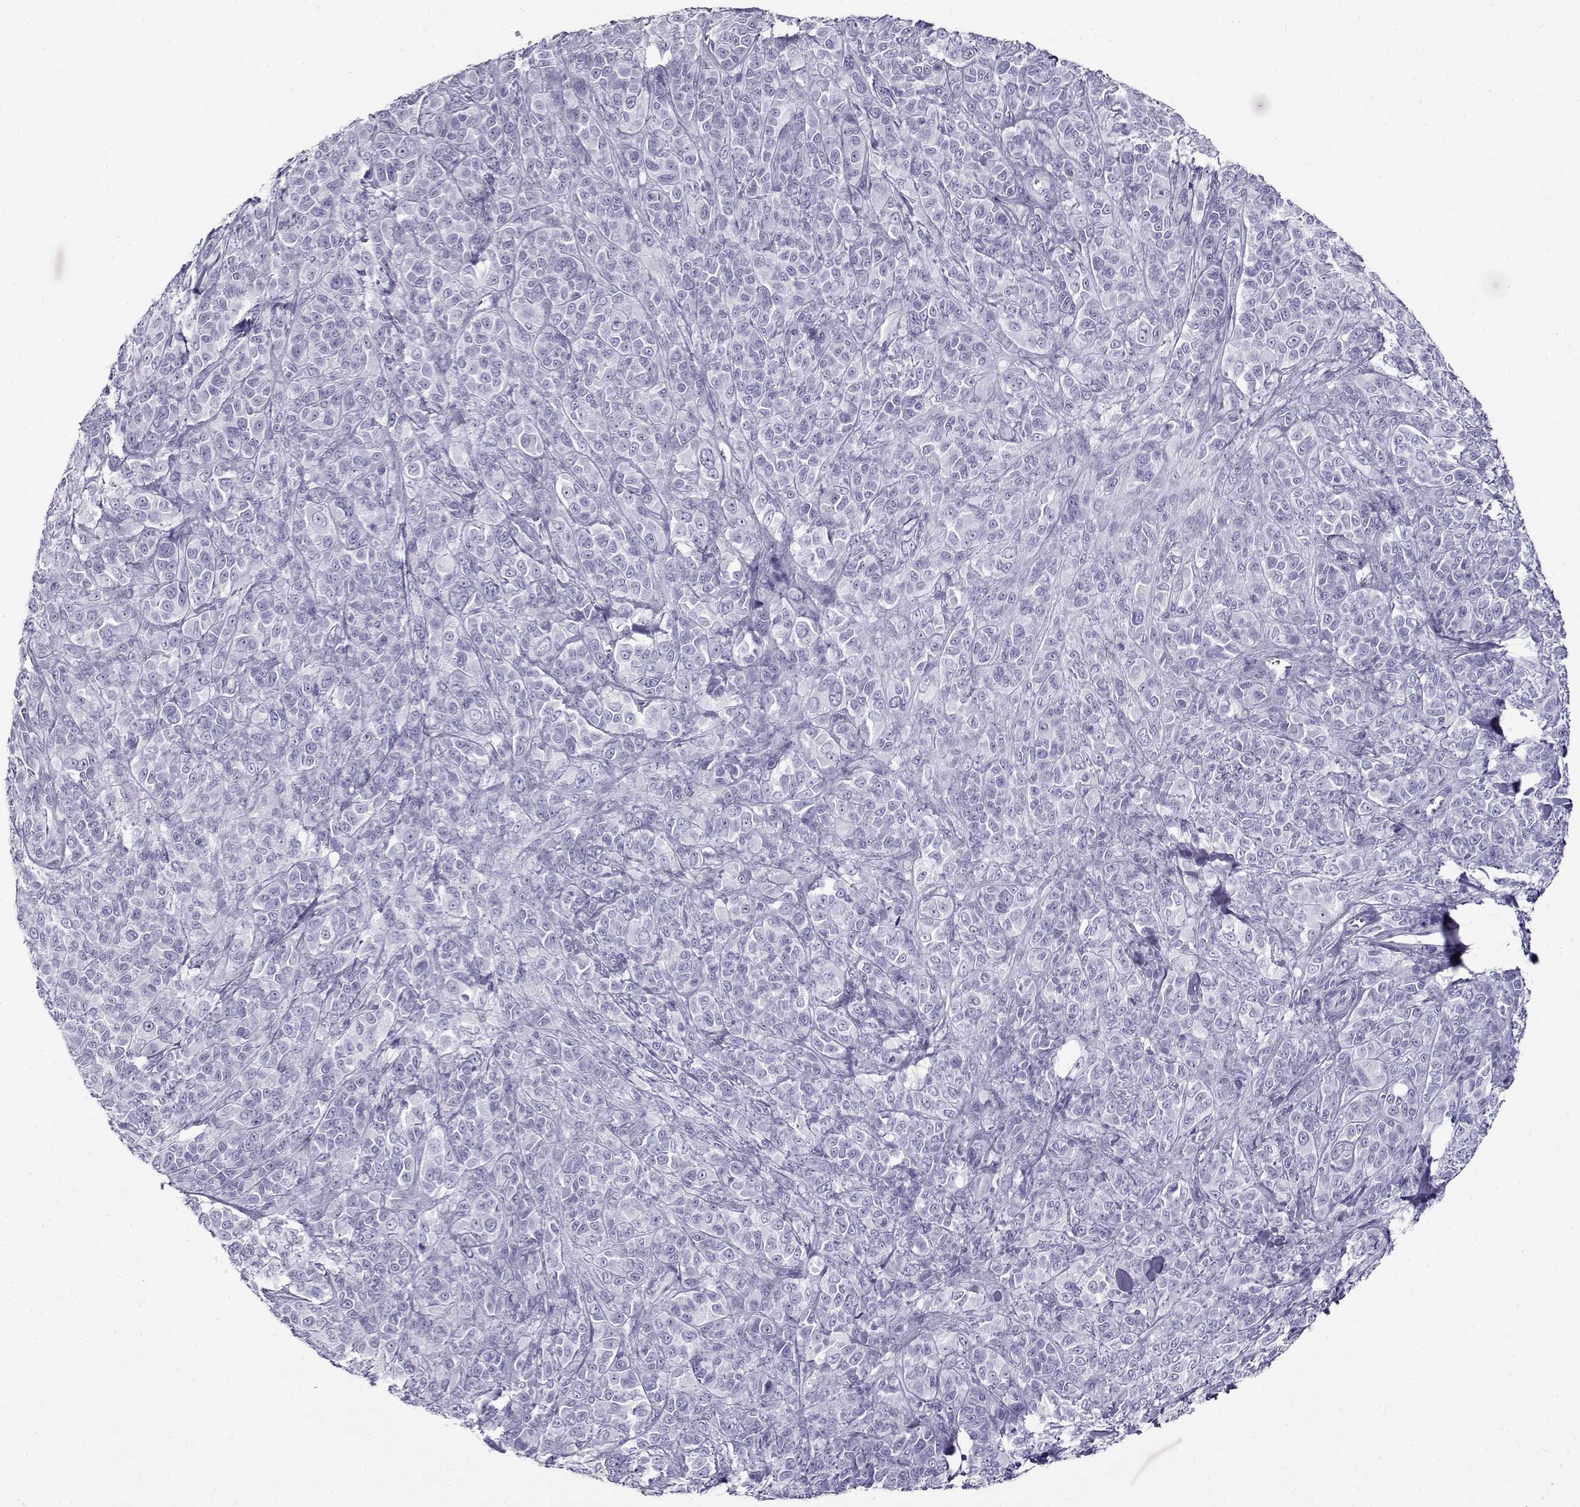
{"staining": {"intensity": "negative", "quantity": "none", "location": "none"}, "tissue": "melanoma", "cell_type": "Tumor cells", "image_type": "cancer", "snomed": [{"axis": "morphology", "description": "Malignant melanoma, NOS"}, {"axis": "topography", "description": "Skin"}], "caption": "This micrograph is of melanoma stained with immunohistochemistry (IHC) to label a protein in brown with the nuclei are counter-stained blue. There is no positivity in tumor cells.", "gene": "CABS1", "patient": {"sex": "female", "age": 87}}